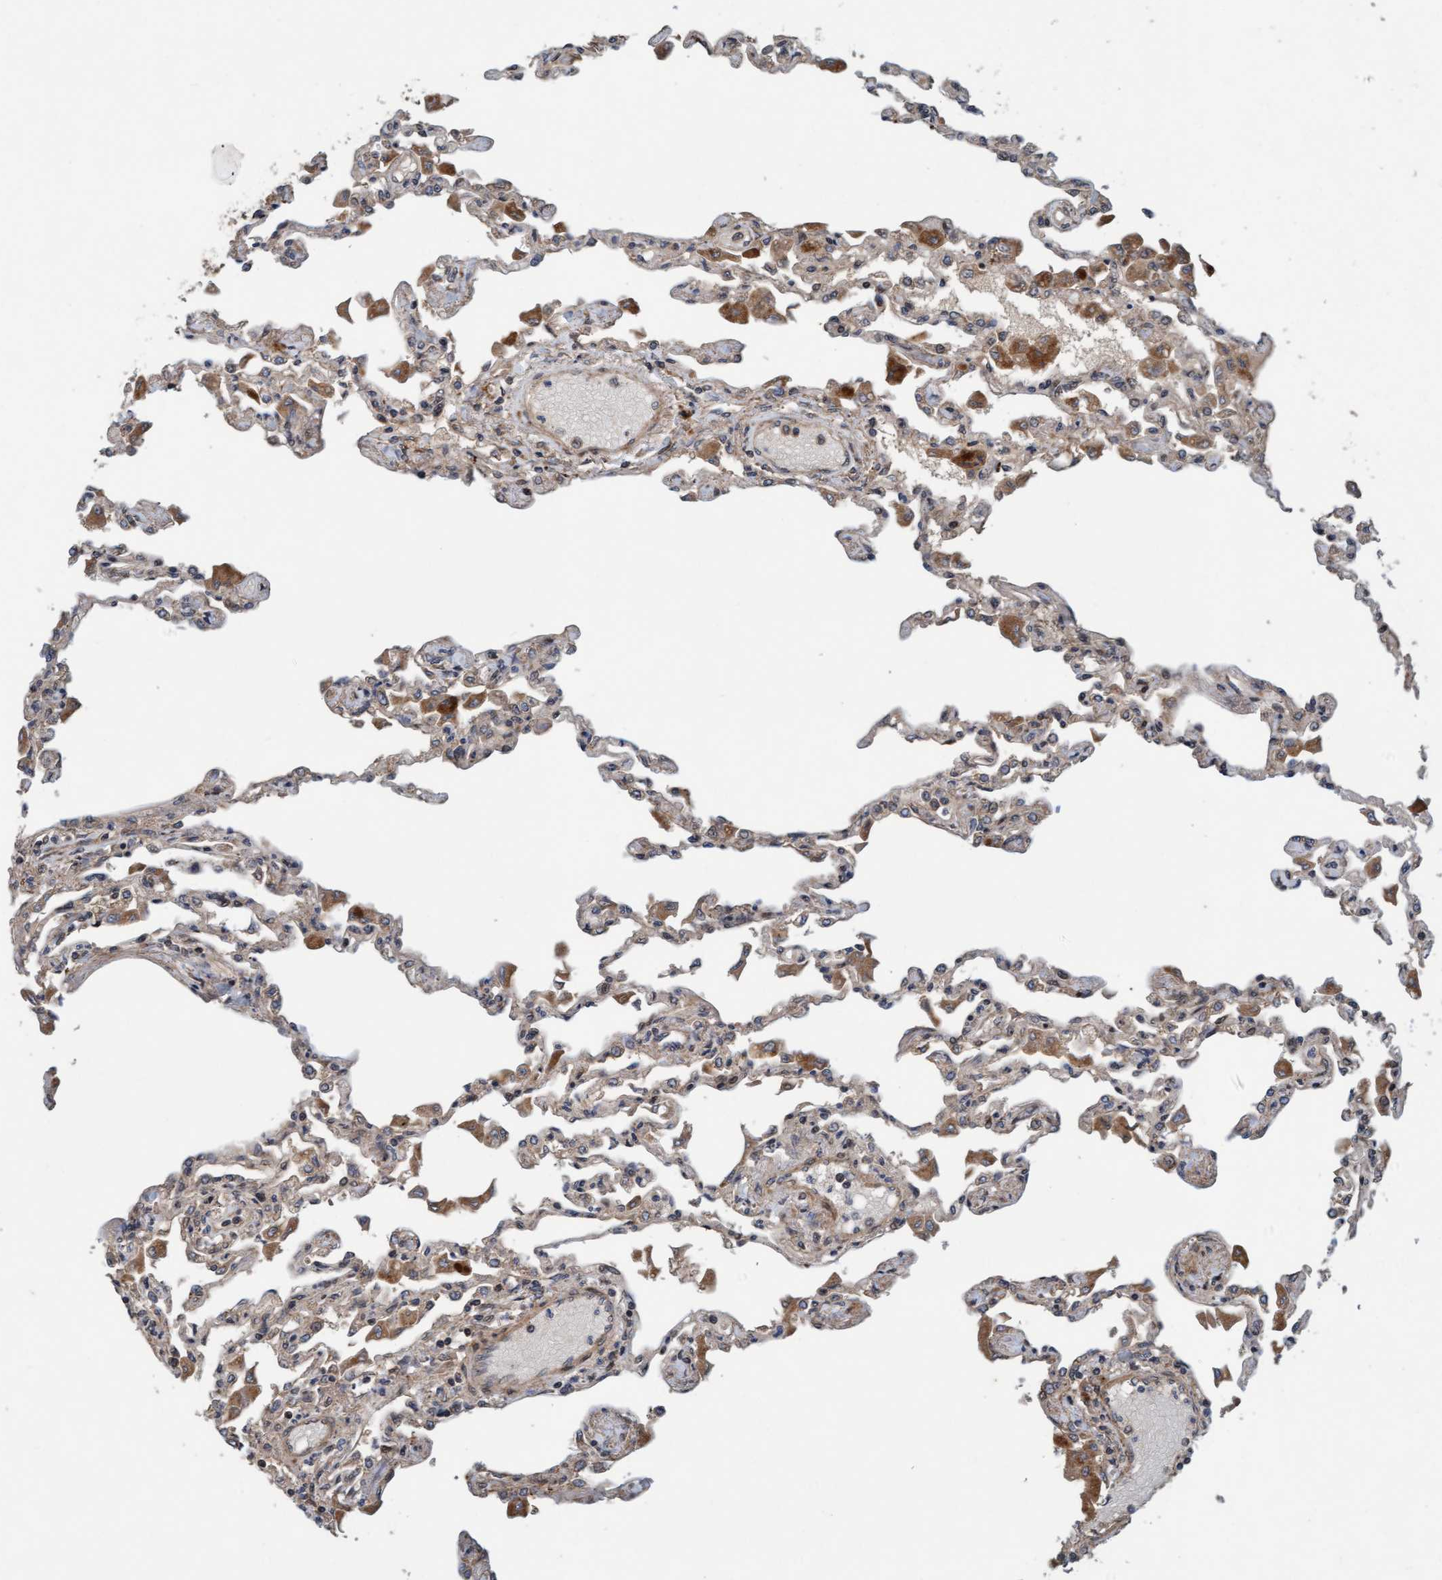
{"staining": {"intensity": "weak", "quantity": ">75%", "location": "cytoplasmic/membranous,nuclear"}, "tissue": "lung", "cell_type": "Alveolar cells", "image_type": "normal", "snomed": [{"axis": "morphology", "description": "Normal tissue, NOS"}, {"axis": "topography", "description": "Bronchus"}, {"axis": "topography", "description": "Lung"}], "caption": "IHC photomicrograph of normal human lung stained for a protein (brown), which displays low levels of weak cytoplasmic/membranous,nuclear staining in approximately >75% of alveolar cells.", "gene": "MLXIP", "patient": {"sex": "female", "age": 49}}